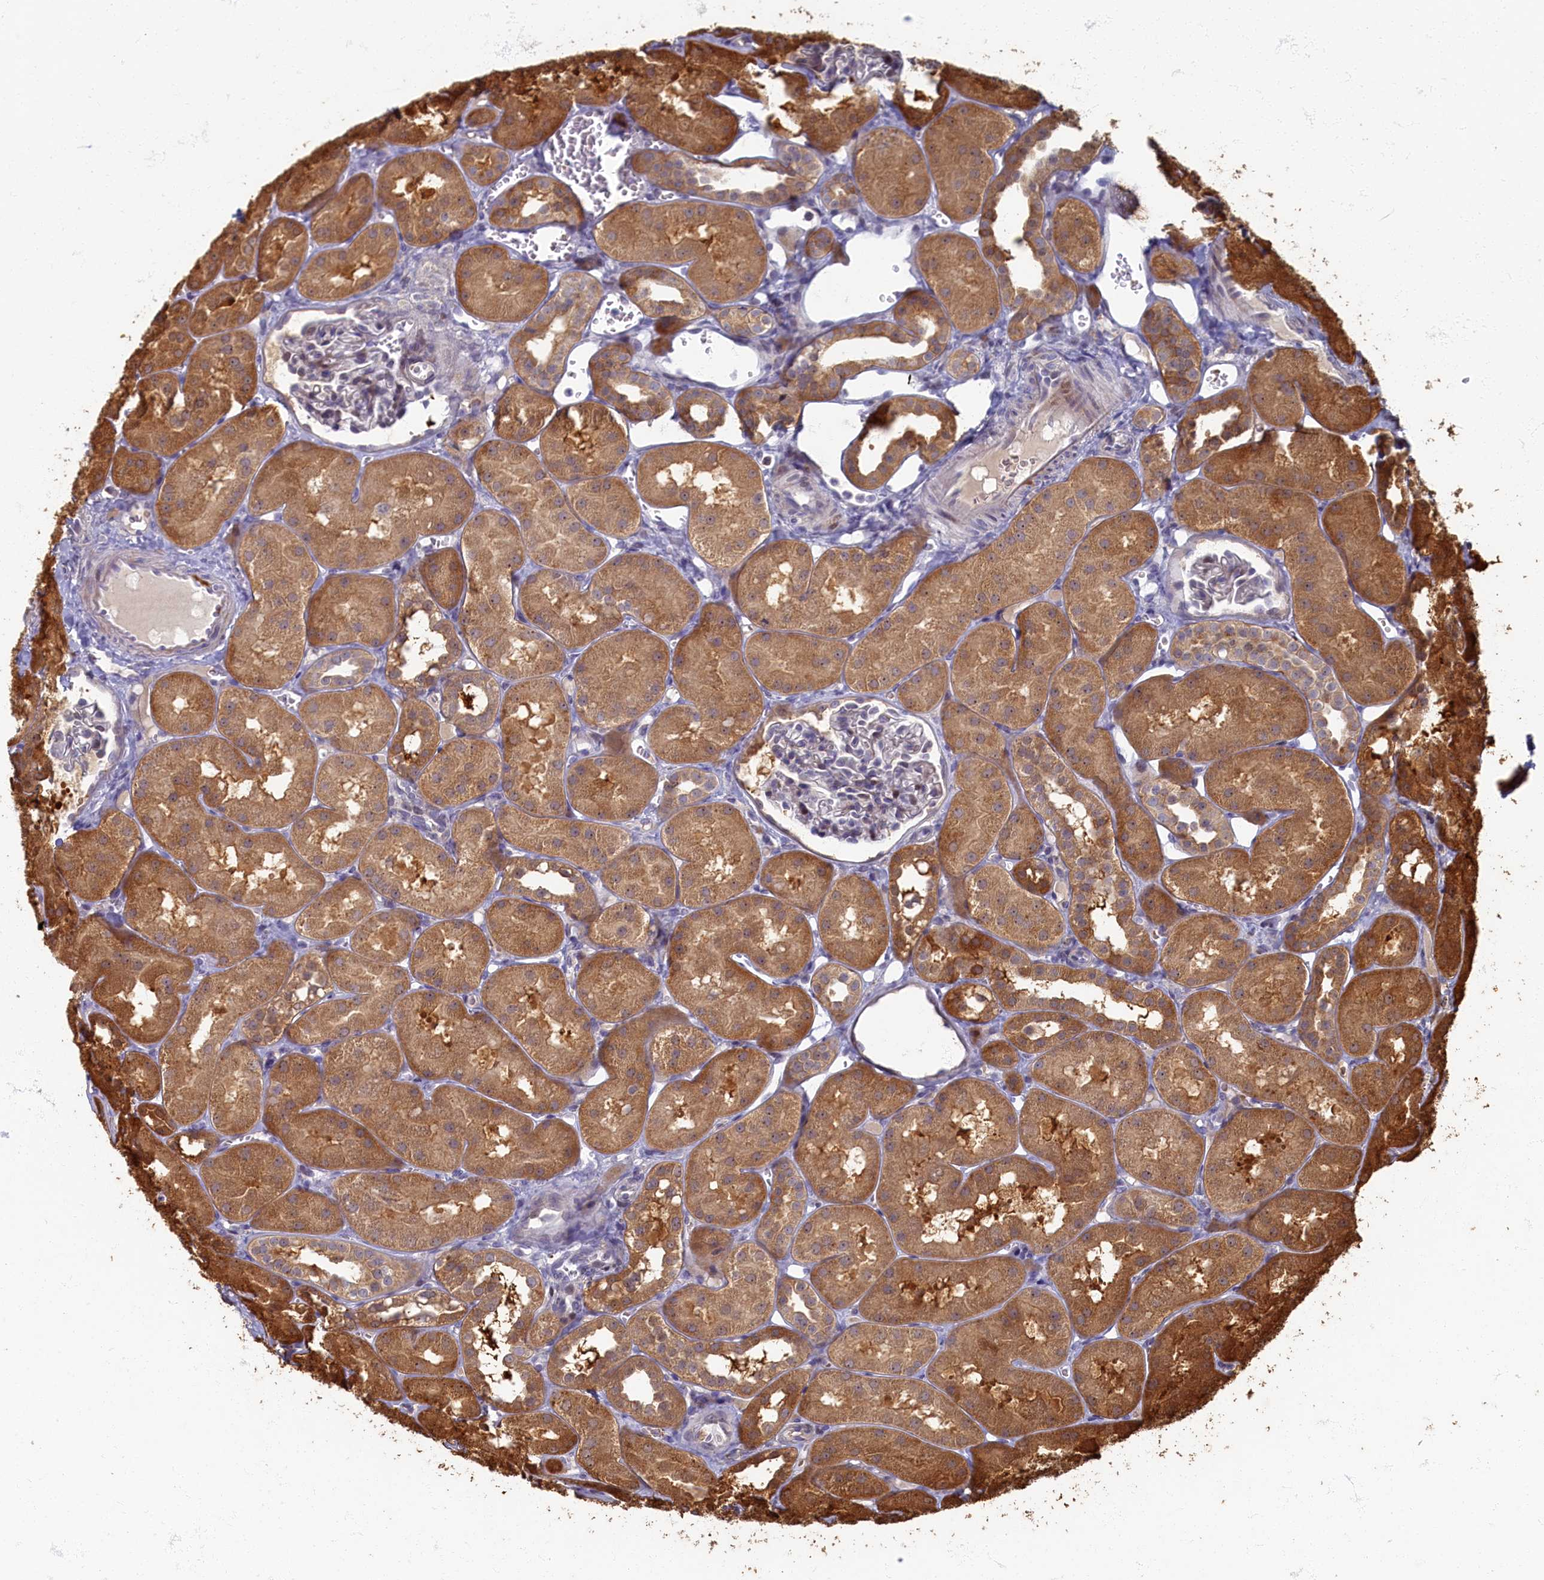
{"staining": {"intensity": "negative", "quantity": "none", "location": "none"}, "tissue": "kidney", "cell_type": "Cells in glomeruli", "image_type": "normal", "snomed": [{"axis": "morphology", "description": "Normal tissue, NOS"}, {"axis": "topography", "description": "Kidney"}, {"axis": "topography", "description": "Urinary bladder"}], "caption": "Histopathology image shows no protein positivity in cells in glomeruli of unremarkable kidney. (Stains: DAB (3,3'-diaminobenzidine) immunohistochemistry with hematoxylin counter stain, Microscopy: brightfield microscopy at high magnification).", "gene": "HUNK", "patient": {"sex": "male", "age": 16}}